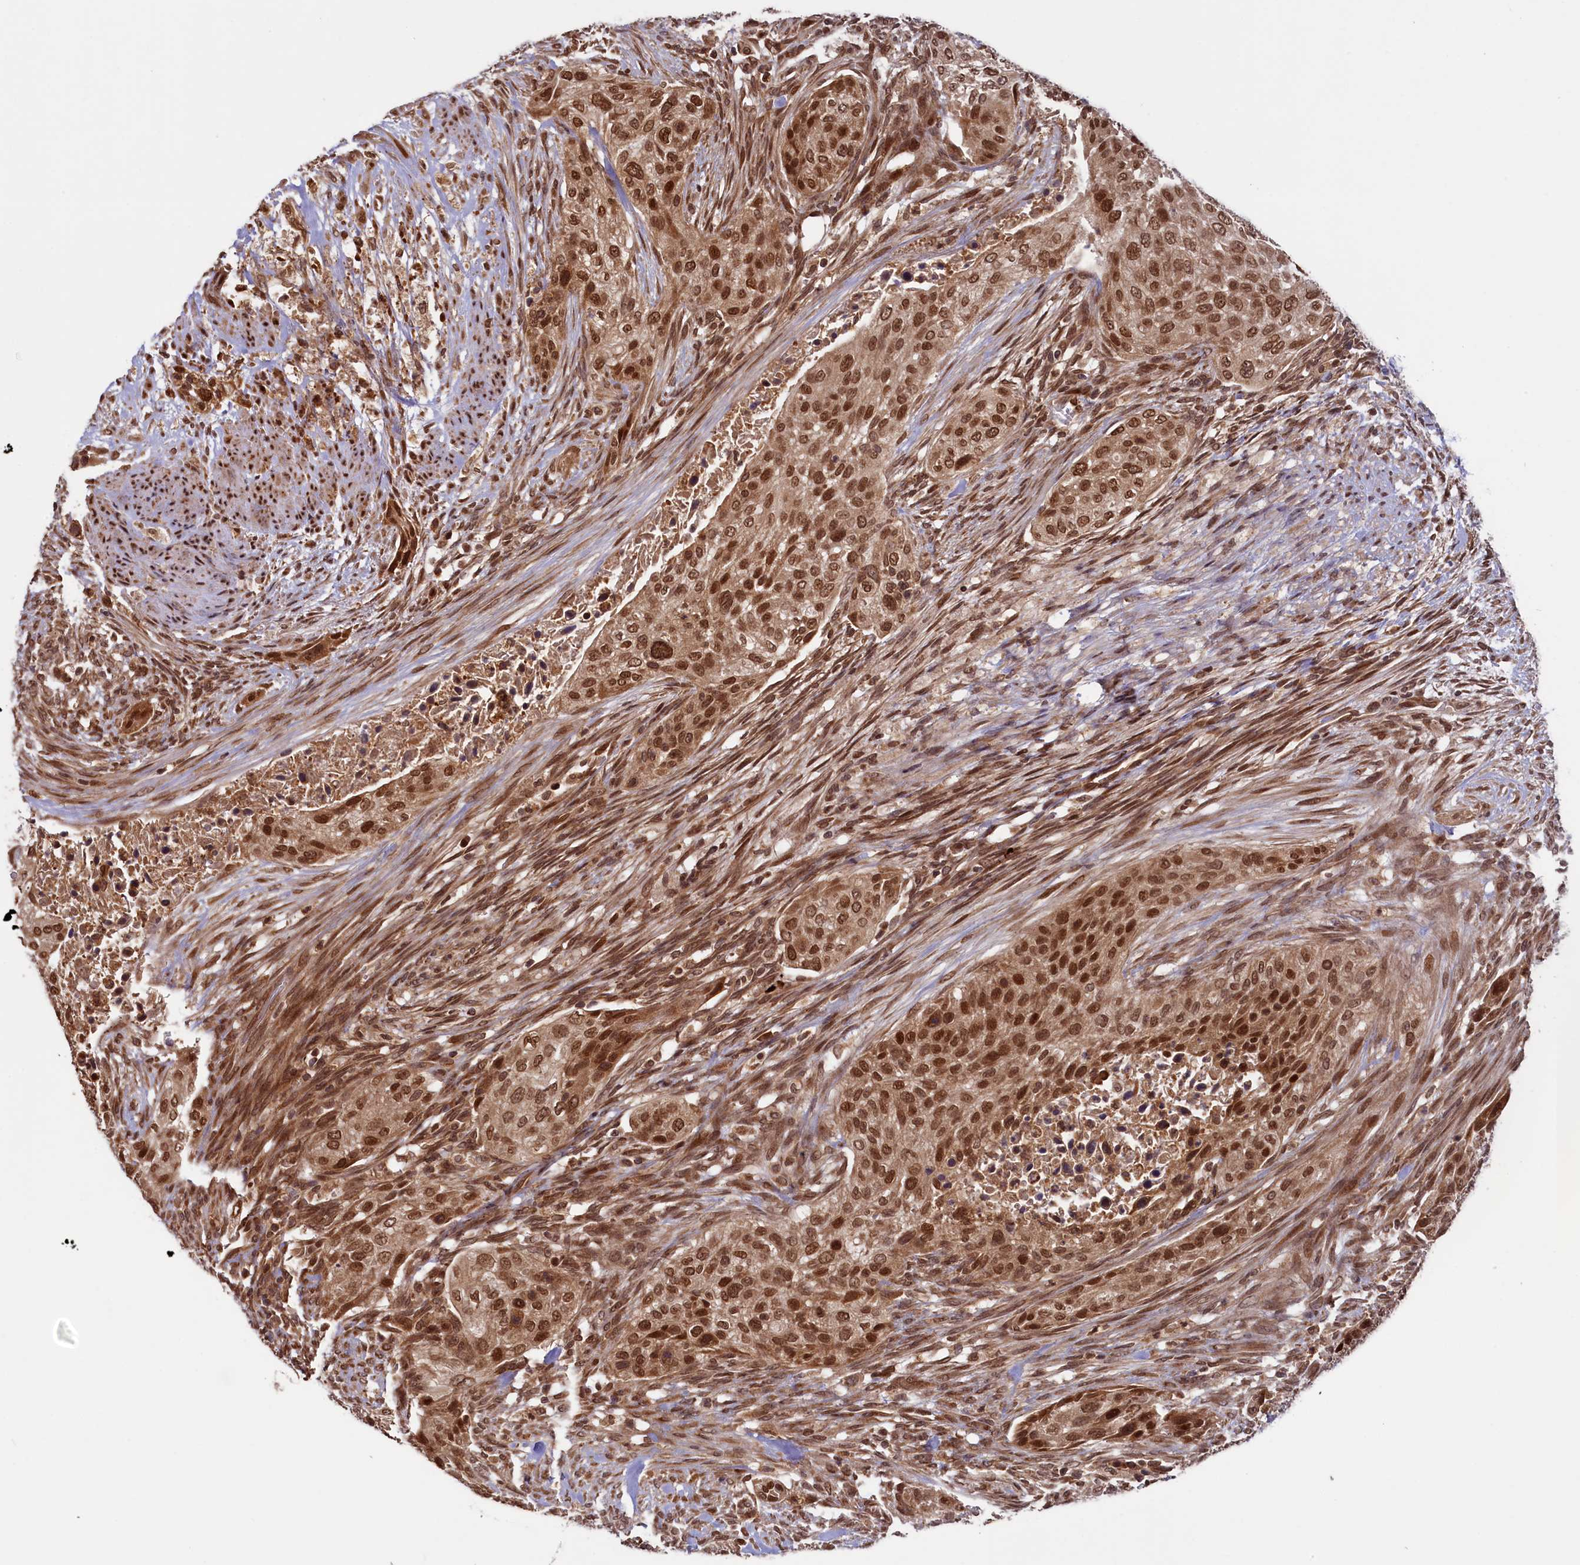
{"staining": {"intensity": "strong", "quantity": ">75%", "location": "nuclear"}, "tissue": "urothelial cancer", "cell_type": "Tumor cells", "image_type": "cancer", "snomed": [{"axis": "morphology", "description": "Urothelial carcinoma, High grade"}, {"axis": "topography", "description": "Urinary bladder"}], "caption": "Brown immunohistochemical staining in urothelial cancer exhibits strong nuclear expression in approximately >75% of tumor cells.", "gene": "NAE1", "patient": {"sex": "male", "age": 35}}